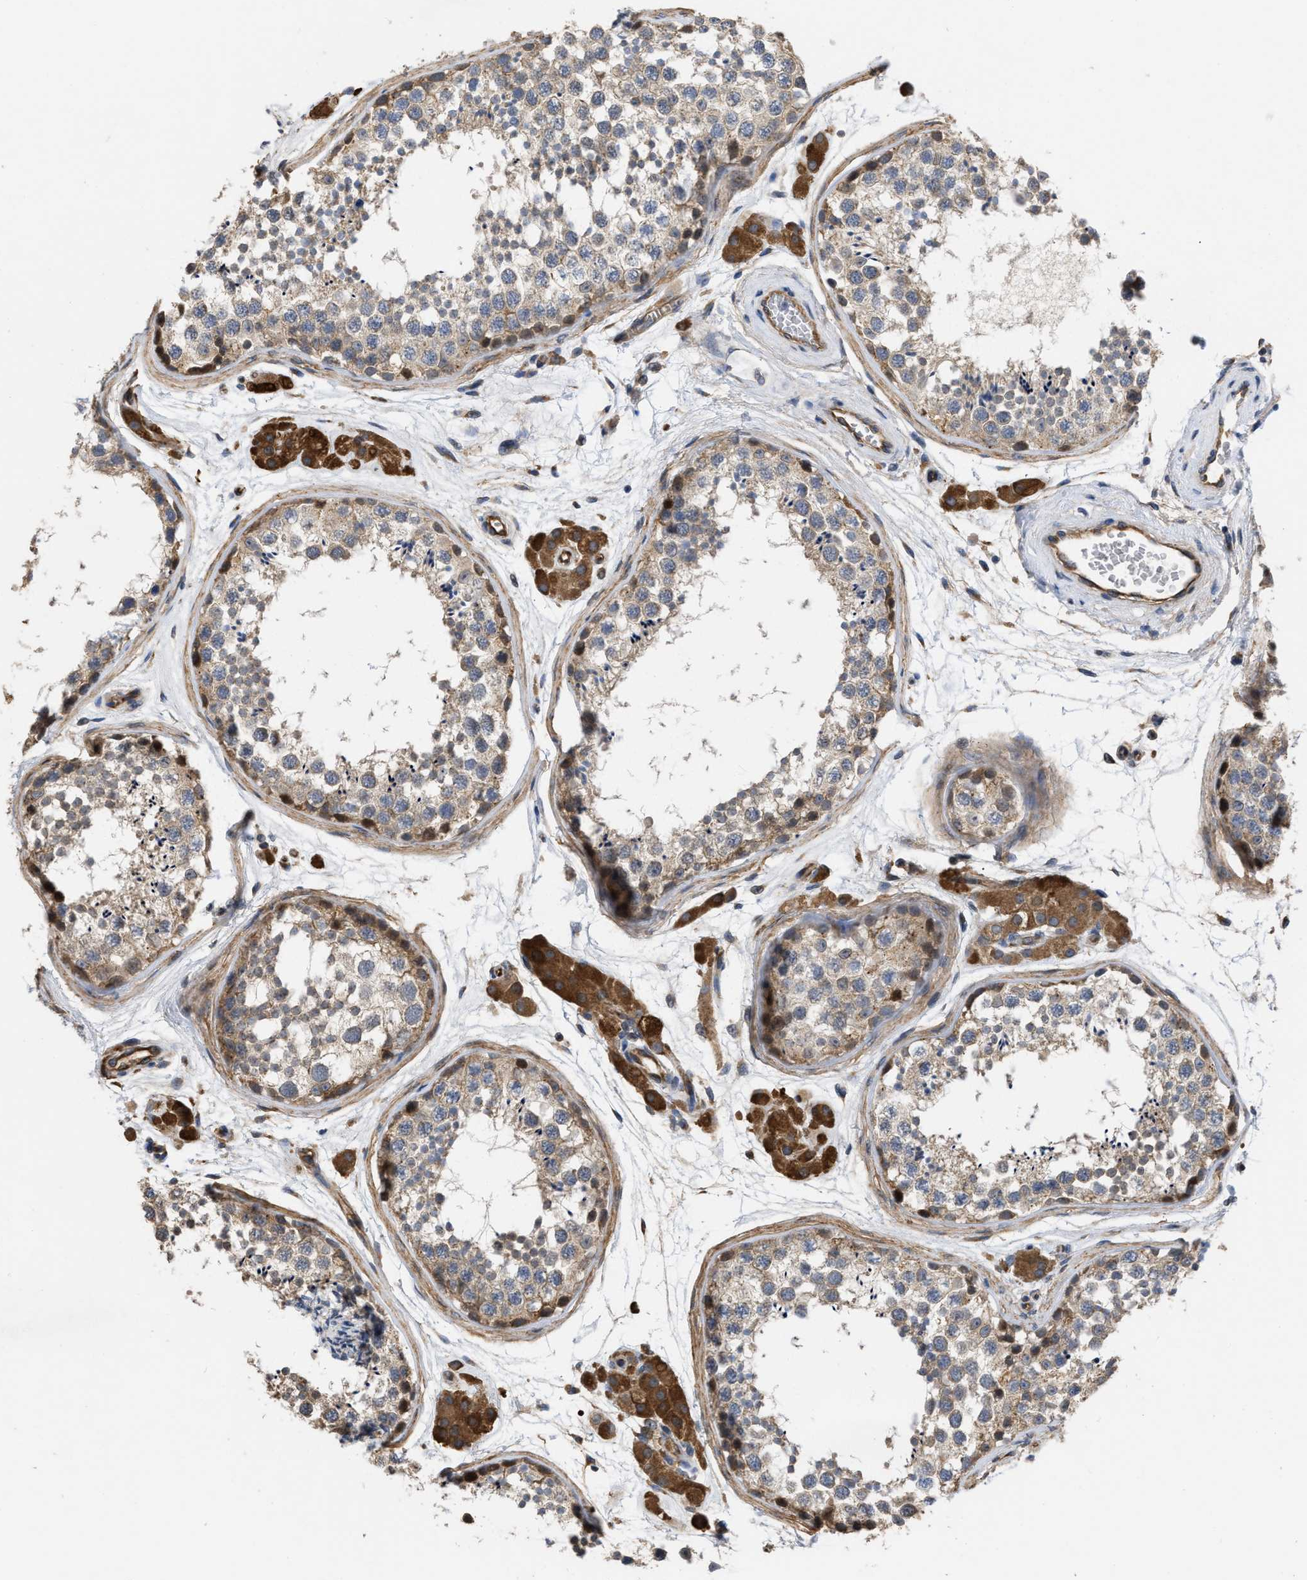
{"staining": {"intensity": "weak", "quantity": ">75%", "location": "cytoplasmic/membranous"}, "tissue": "testis", "cell_type": "Cells in seminiferous ducts", "image_type": "normal", "snomed": [{"axis": "morphology", "description": "Normal tissue, NOS"}, {"axis": "topography", "description": "Testis"}], "caption": "Normal testis displays weak cytoplasmic/membranous staining in approximately >75% of cells in seminiferous ducts Nuclei are stained in blue..", "gene": "SLC4A11", "patient": {"sex": "male", "age": 56}}